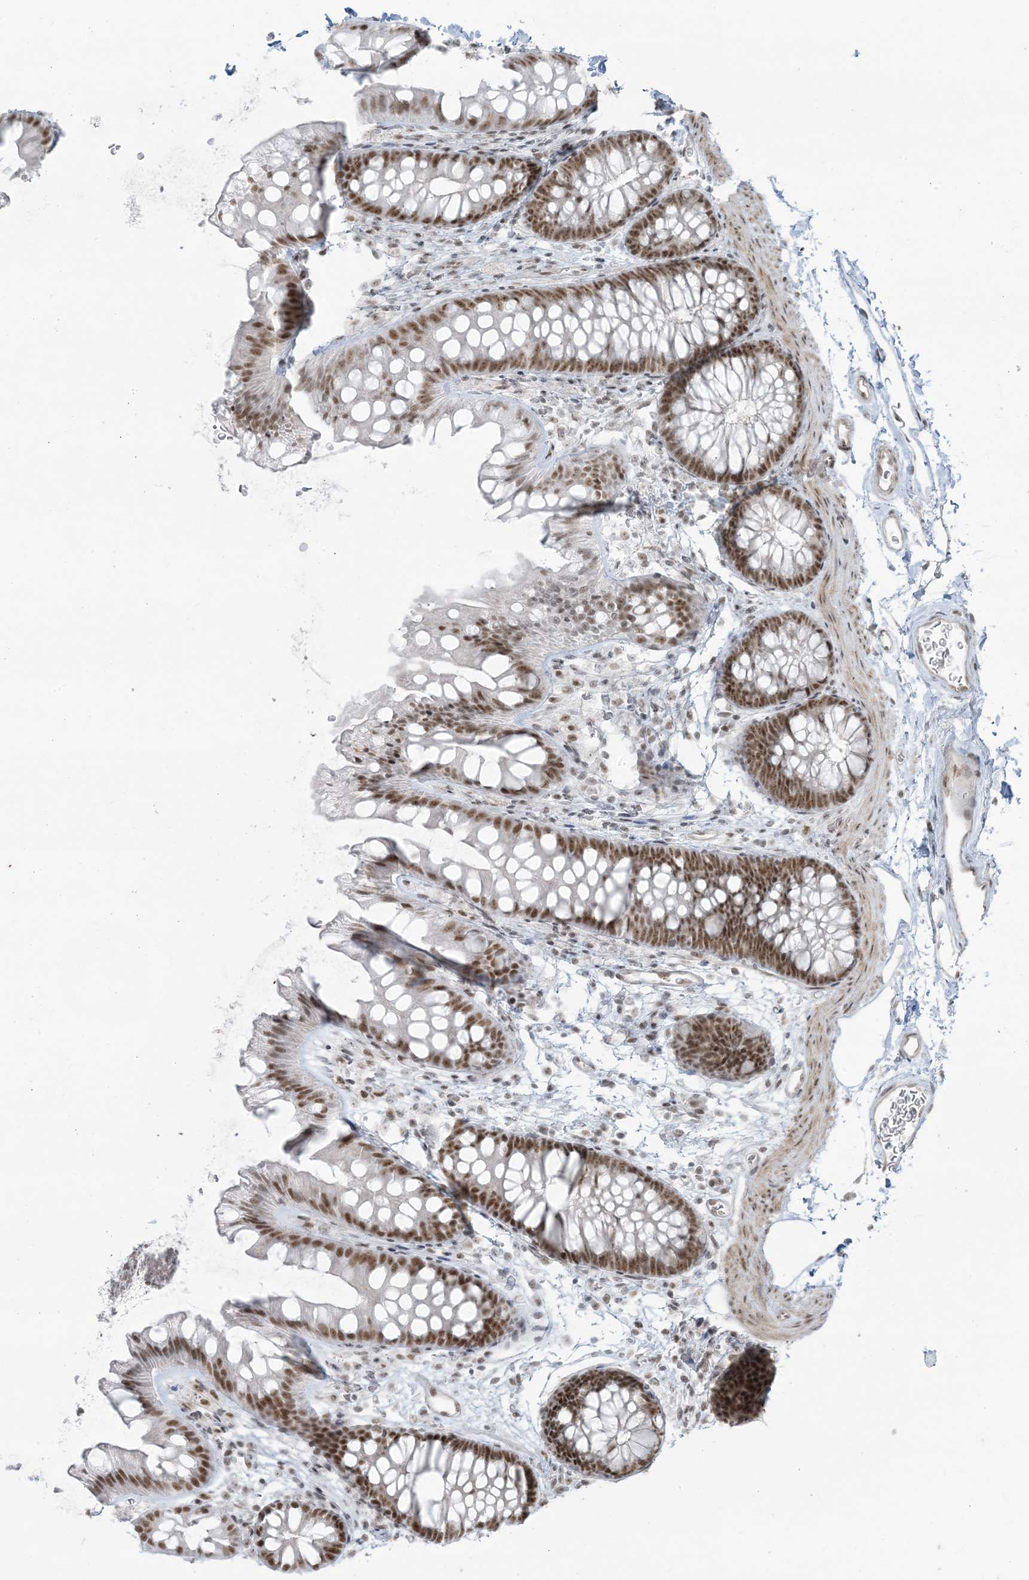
{"staining": {"intensity": "weak", "quantity": ">75%", "location": "cytoplasmic/membranous,nuclear"}, "tissue": "colon", "cell_type": "Endothelial cells", "image_type": "normal", "snomed": [{"axis": "morphology", "description": "Normal tissue, NOS"}, {"axis": "topography", "description": "Colon"}], "caption": "About >75% of endothelial cells in unremarkable human colon exhibit weak cytoplasmic/membranous,nuclear protein staining as visualized by brown immunohistochemical staining.", "gene": "ZNF787", "patient": {"sex": "female", "age": 62}}